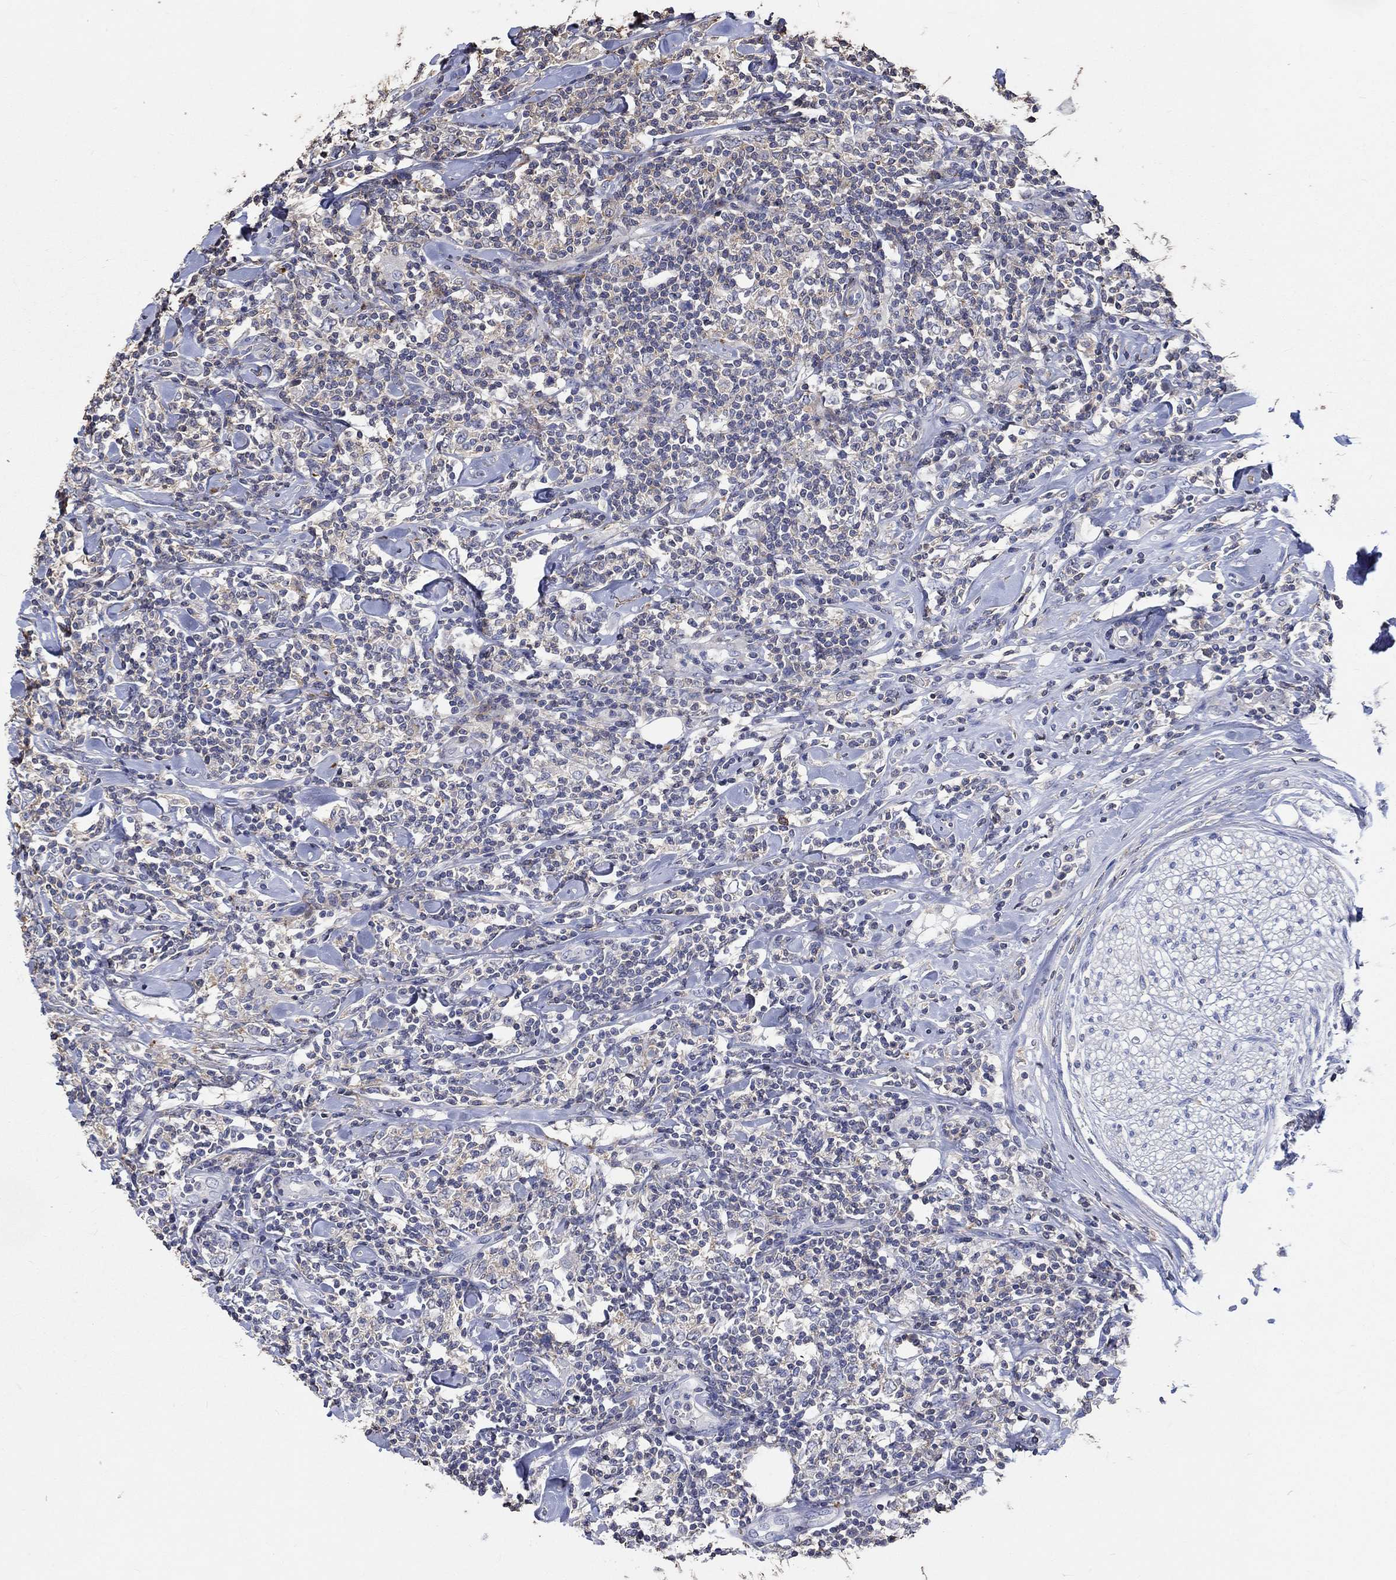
{"staining": {"intensity": "negative", "quantity": "none", "location": "none"}, "tissue": "lymphoma", "cell_type": "Tumor cells", "image_type": "cancer", "snomed": [{"axis": "morphology", "description": "Malignant lymphoma, non-Hodgkin's type, High grade"}, {"axis": "topography", "description": "Lymph node"}], "caption": "Immunohistochemistry photomicrograph of lymphoma stained for a protein (brown), which demonstrates no positivity in tumor cells.", "gene": "TNFAIP8L3", "patient": {"sex": "female", "age": 84}}